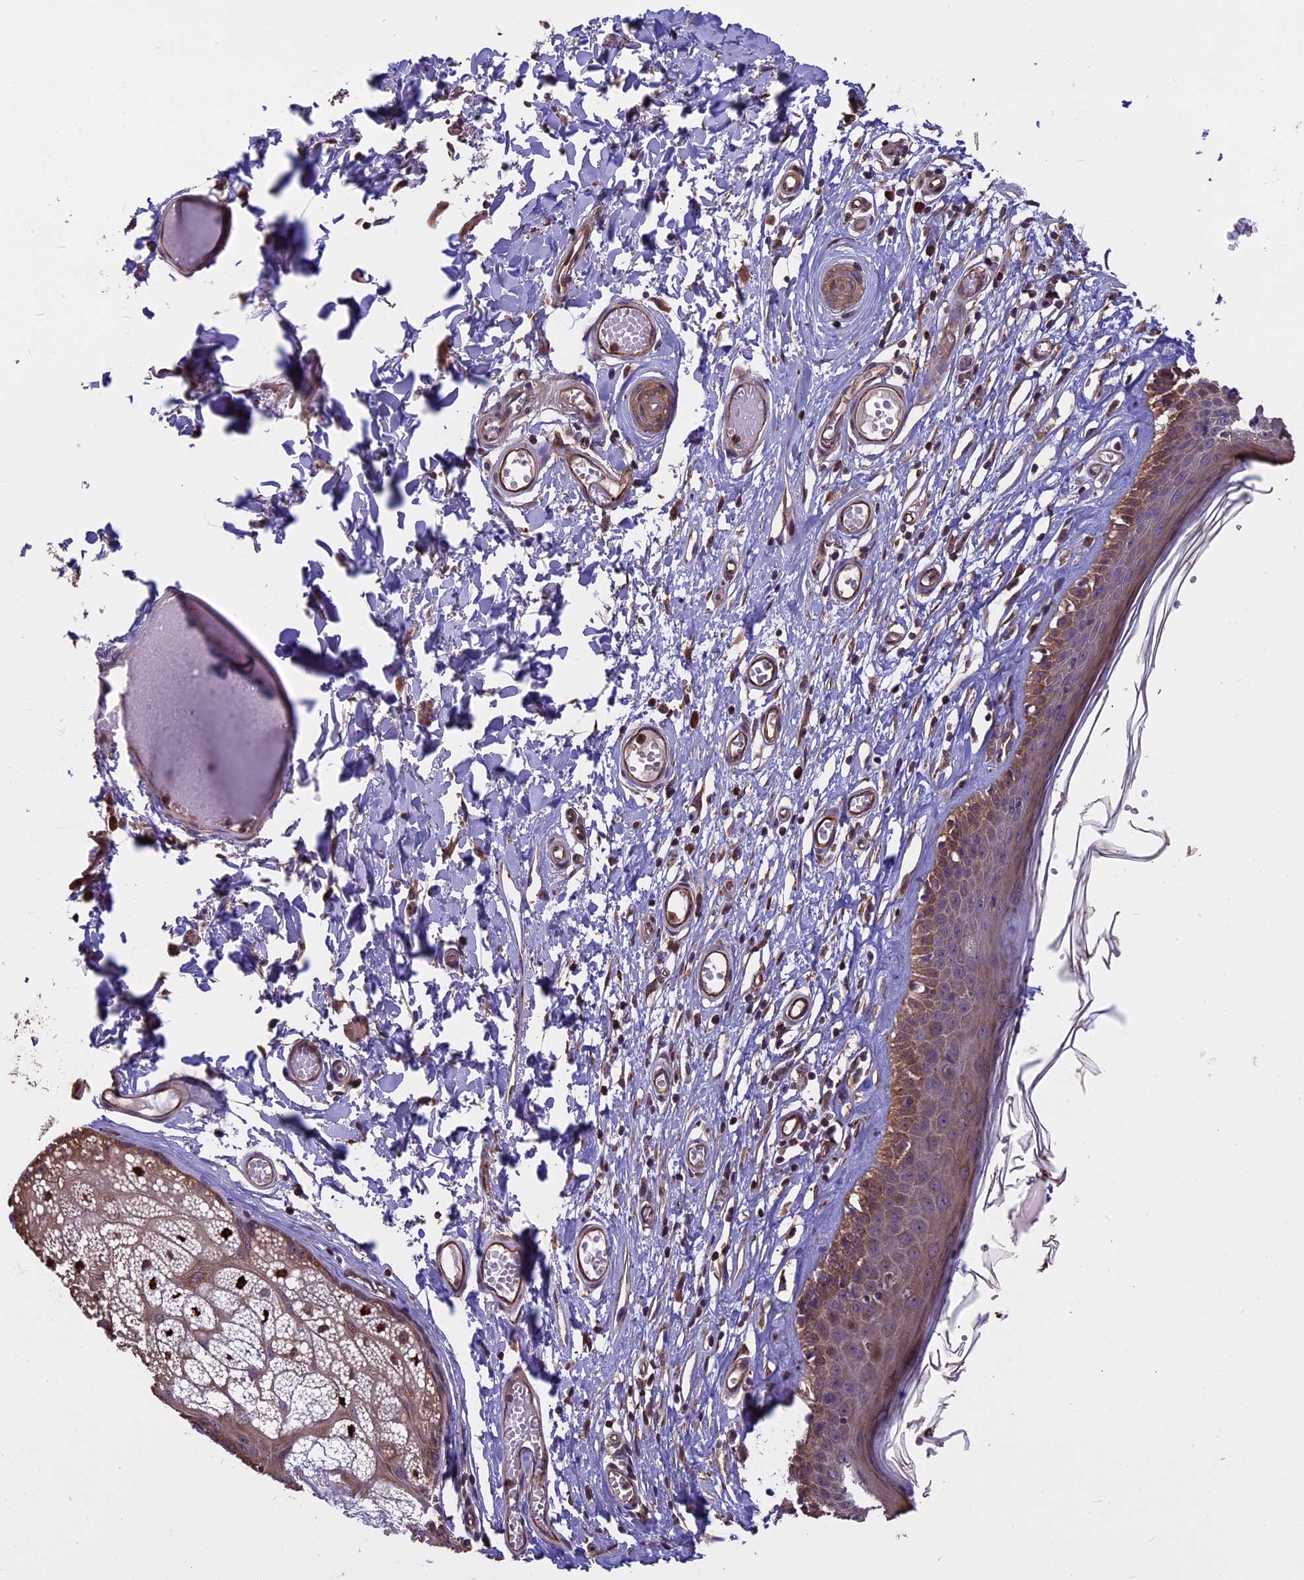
{"staining": {"intensity": "moderate", "quantity": "25%-75%", "location": "cytoplasmic/membranous"}, "tissue": "skin", "cell_type": "Epidermal cells", "image_type": "normal", "snomed": [{"axis": "morphology", "description": "Normal tissue, NOS"}, {"axis": "topography", "description": "Adipose tissue"}, {"axis": "topography", "description": "Vascular tissue"}, {"axis": "topography", "description": "Vulva"}, {"axis": "topography", "description": "Peripheral nerve tissue"}], "caption": "Immunohistochemical staining of unremarkable human skin reveals 25%-75% levels of moderate cytoplasmic/membranous protein staining in about 25%-75% of epidermal cells.", "gene": "VWA3A", "patient": {"sex": "female", "age": 86}}